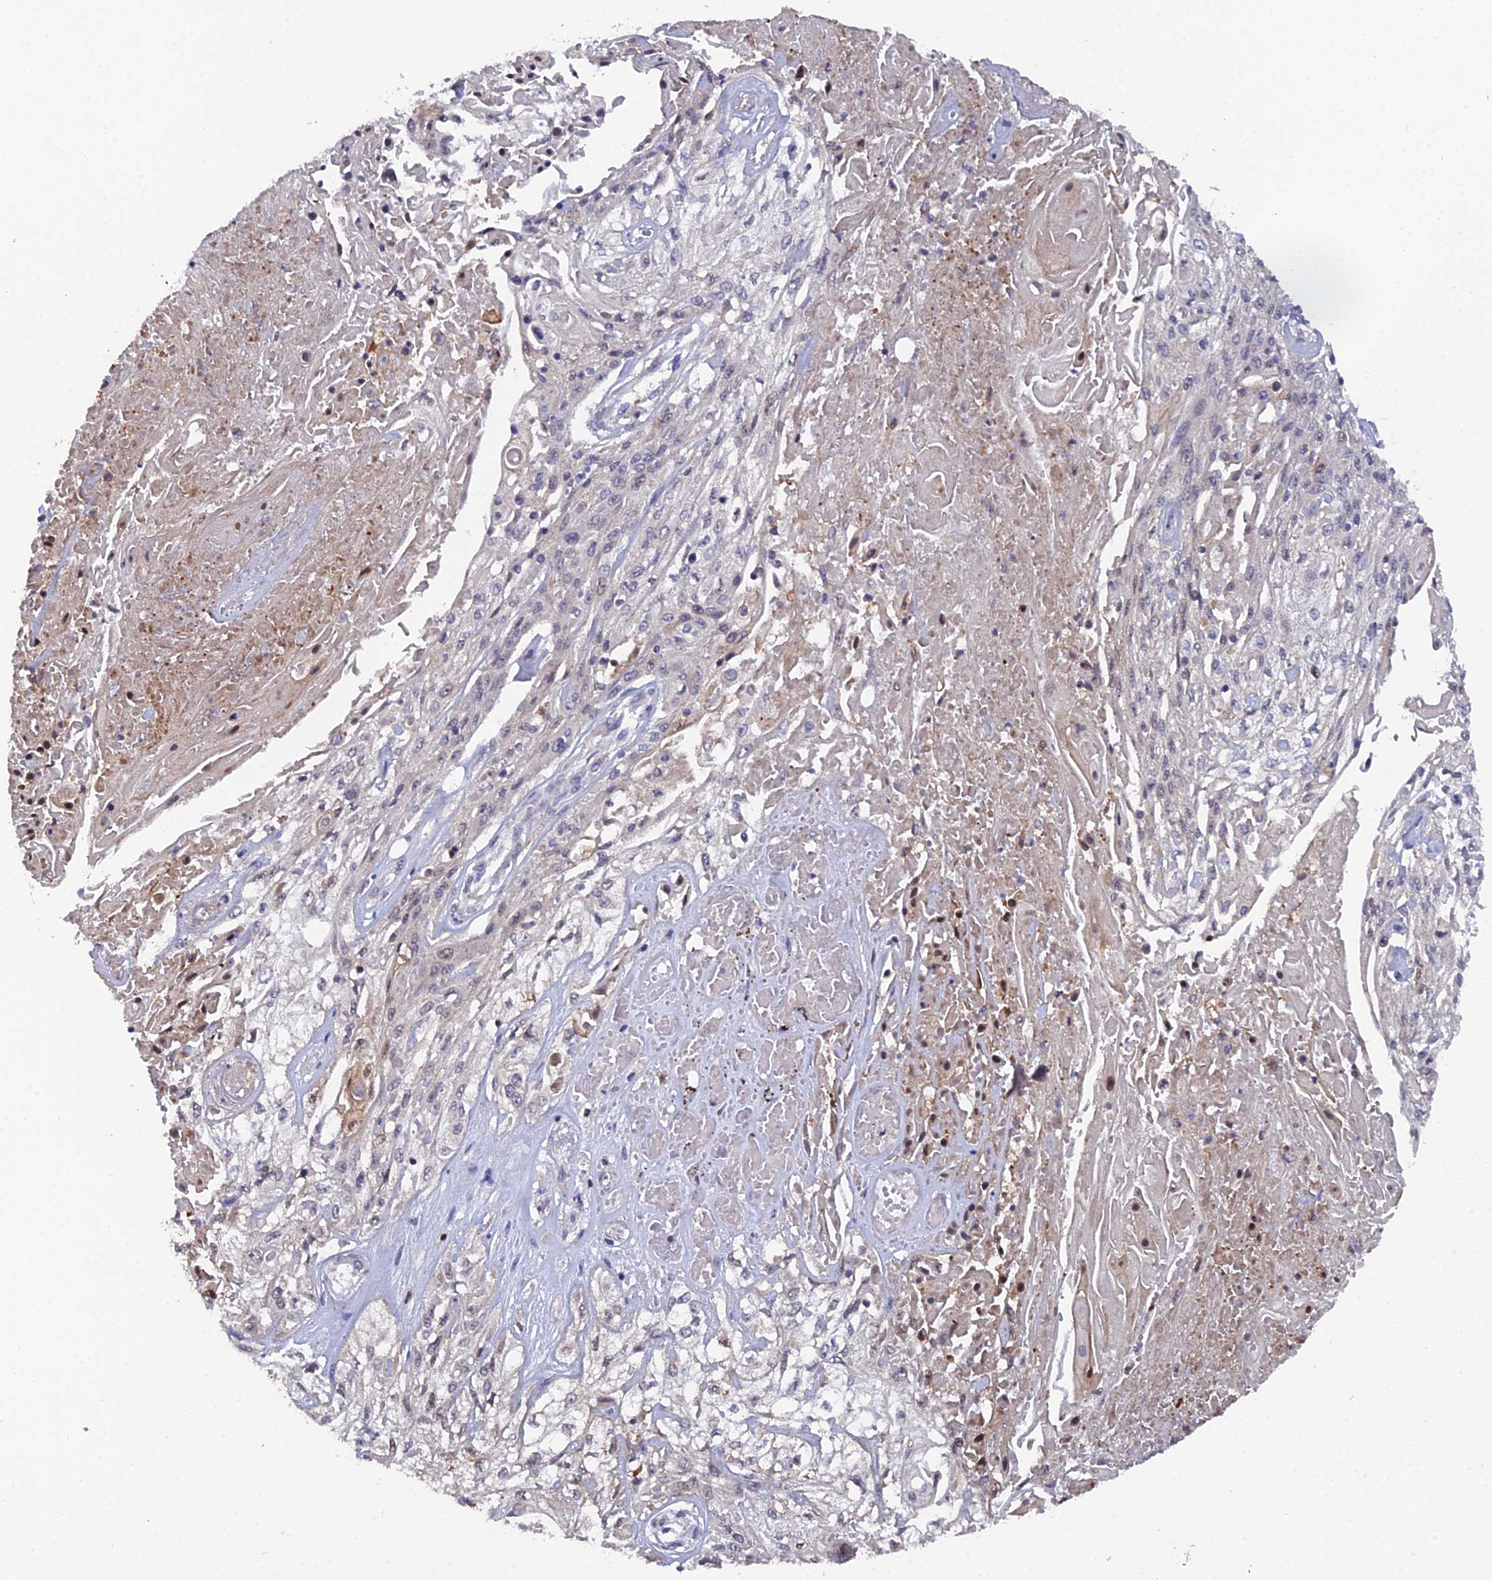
{"staining": {"intensity": "negative", "quantity": "none", "location": "none"}, "tissue": "skin cancer", "cell_type": "Tumor cells", "image_type": "cancer", "snomed": [{"axis": "morphology", "description": "Squamous cell carcinoma, NOS"}, {"axis": "morphology", "description": "Squamous cell carcinoma, metastatic, NOS"}, {"axis": "topography", "description": "Skin"}, {"axis": "topography", "description": "Lymph node"}], "caption": "Tumor cells show no significant protein staining in skin cancer.", "gene": "GALK2", "patient": {"sex": "male", "age": 75}}